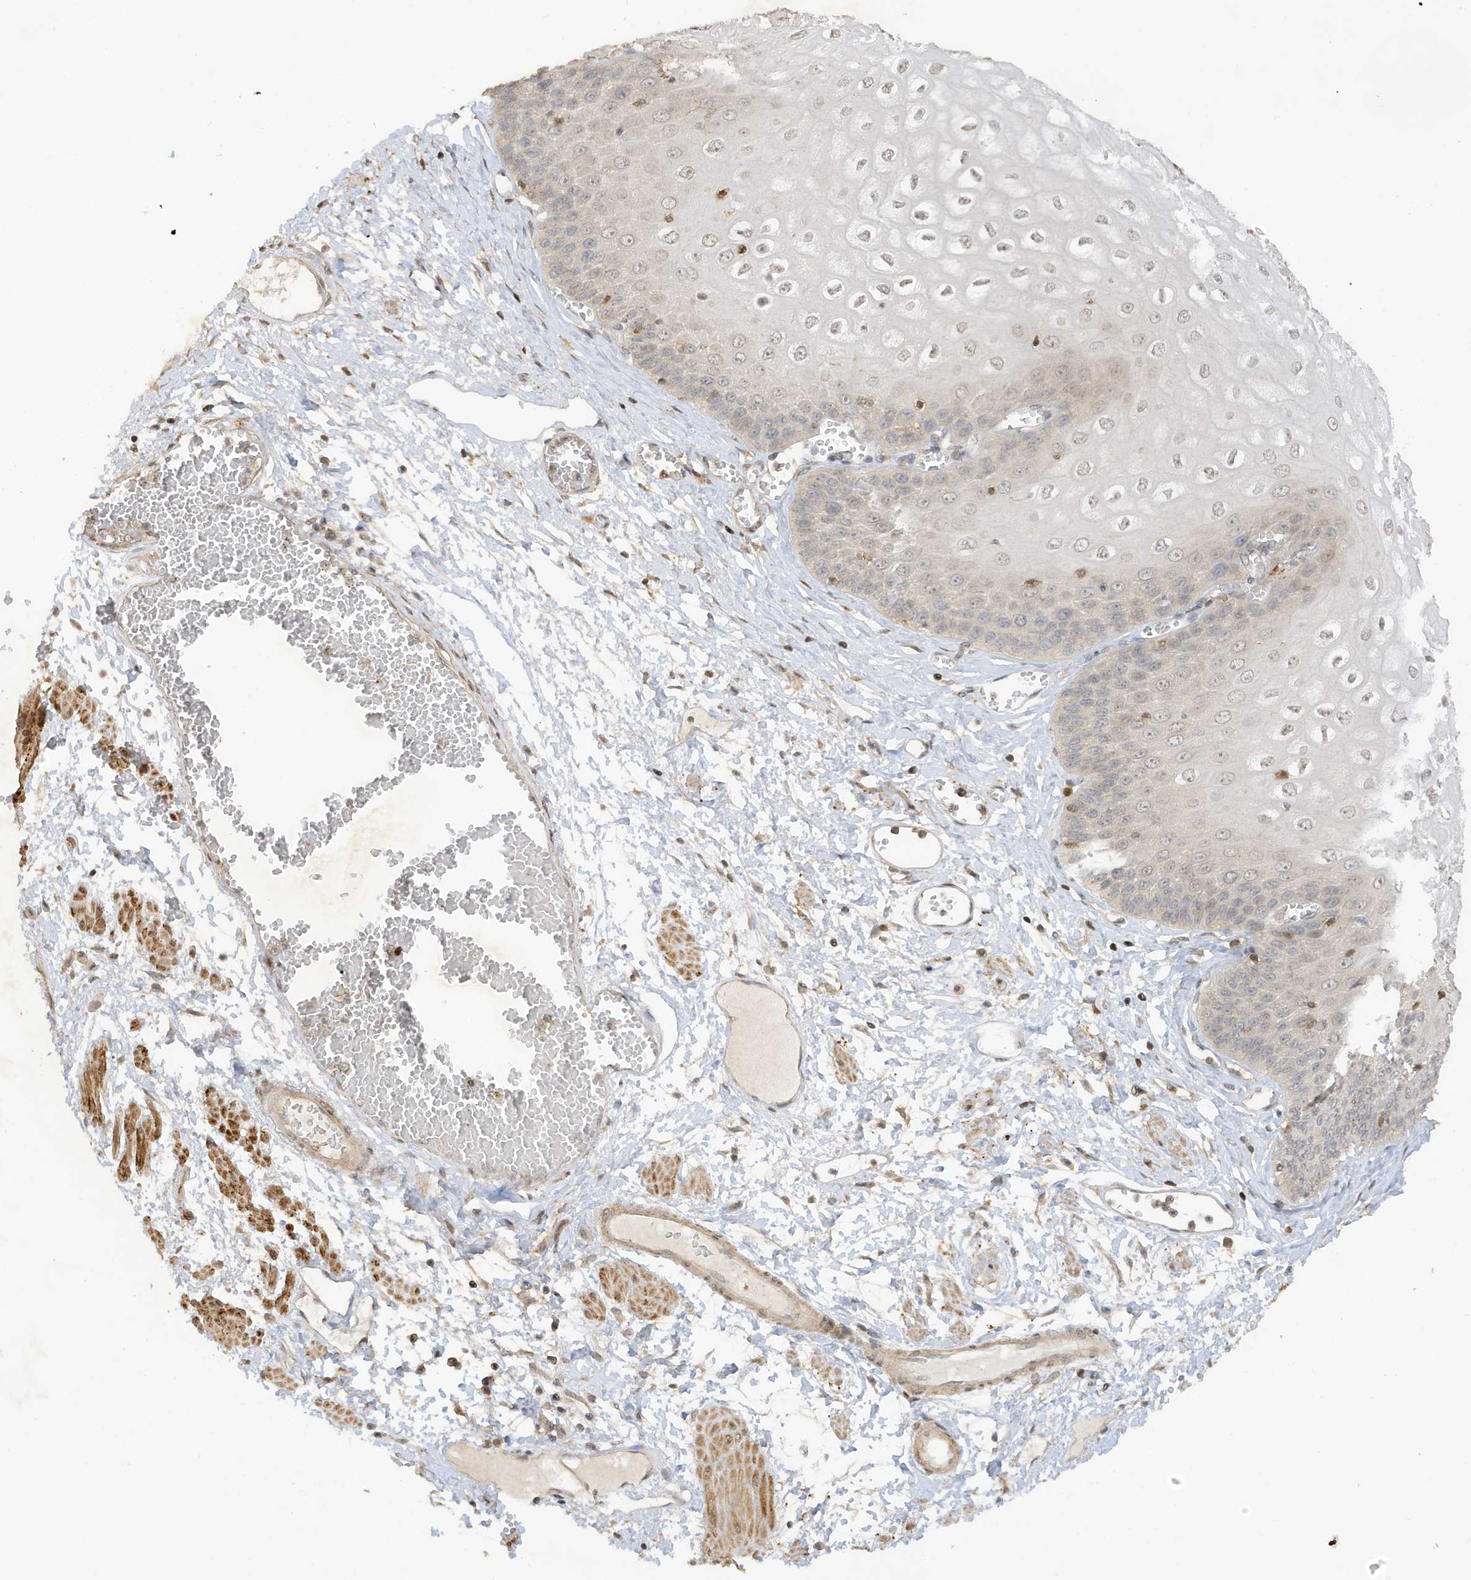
{"staining": {"intensity": "moderate", "quantity": "25%-75%", "location": "cytoplasmic/membranous,nuclear"}, "tissue": "esophagus", "cell_type": "Squamous epithelial cells", "image_type": "normal", "snomed": [{"axis": "morphology", "description": "Normal tissue, NOS"}, {"axis": "topography", "description": "Esophagus"}], "caption": "Esophagus stained with immunohistochemistry displays moderate cytoplasmic/membranous,nuclear staining in about 25%-75% of squamous epithelial cells. Nuclei are stained in blue.", "gene": "TAB3", "patient": {"sex": "male", "age": 60}}